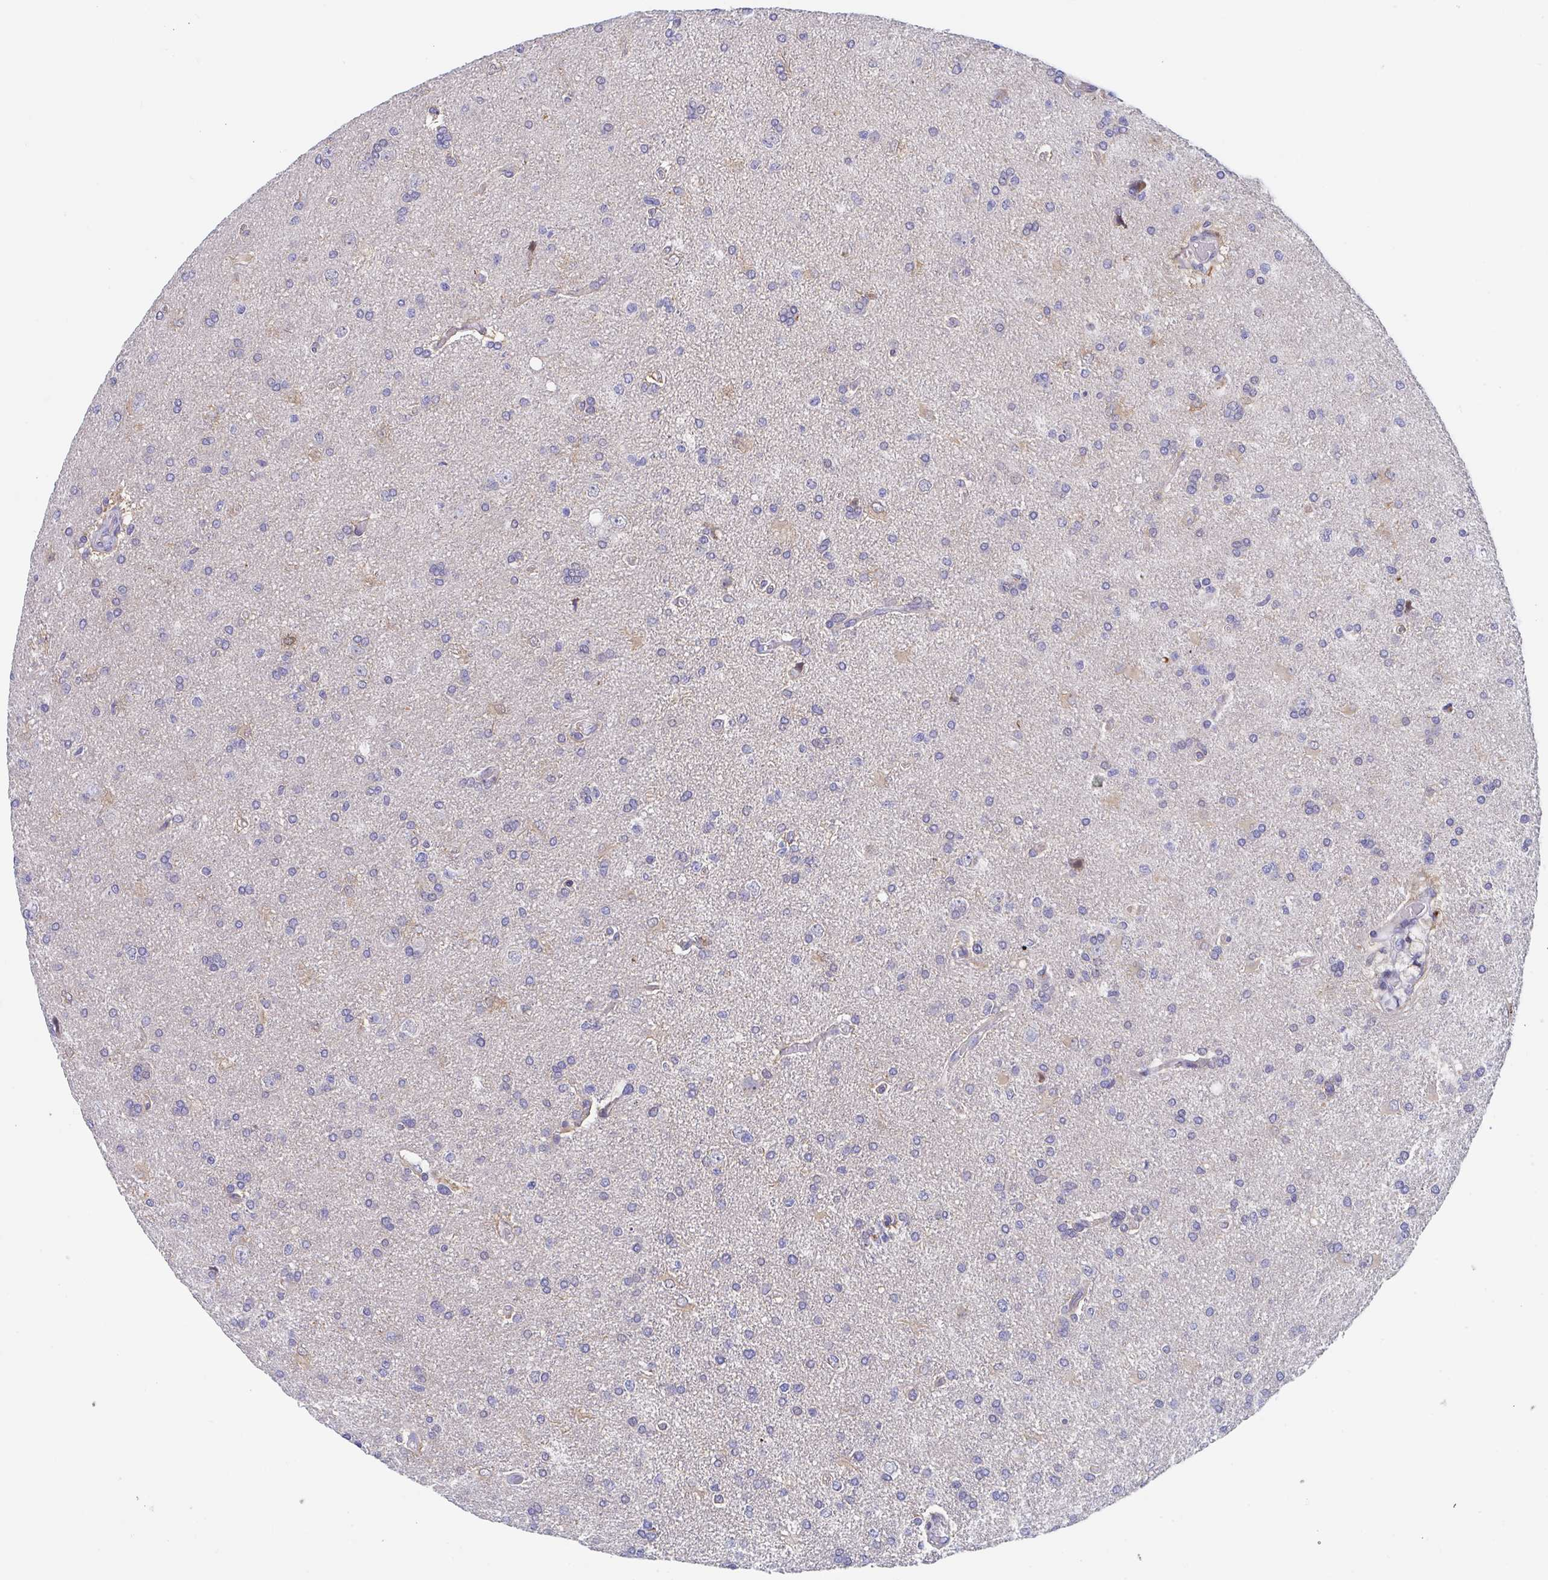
{"staining": {"intensity": "negative", "quantity": "none", "location": "none"}, "tissue": "glioma", "cell_type": "Tumor cells", "image_type": "cancer", "snomed": [{"axis": "morphology", "description": "Glioma, malignant, High grade"}, {"axis": "topography", "description": "Brain"}], "caption": "Immunohistochemistry (IHC) micrograph of human glioma stained for a protein (brown), which displays no staining in tumor cells. (Immunohistochemistry, brightfield microscopy, high magnification).", "gene": "P2RX3", "patient": {"sex": "male", "age": 68}}